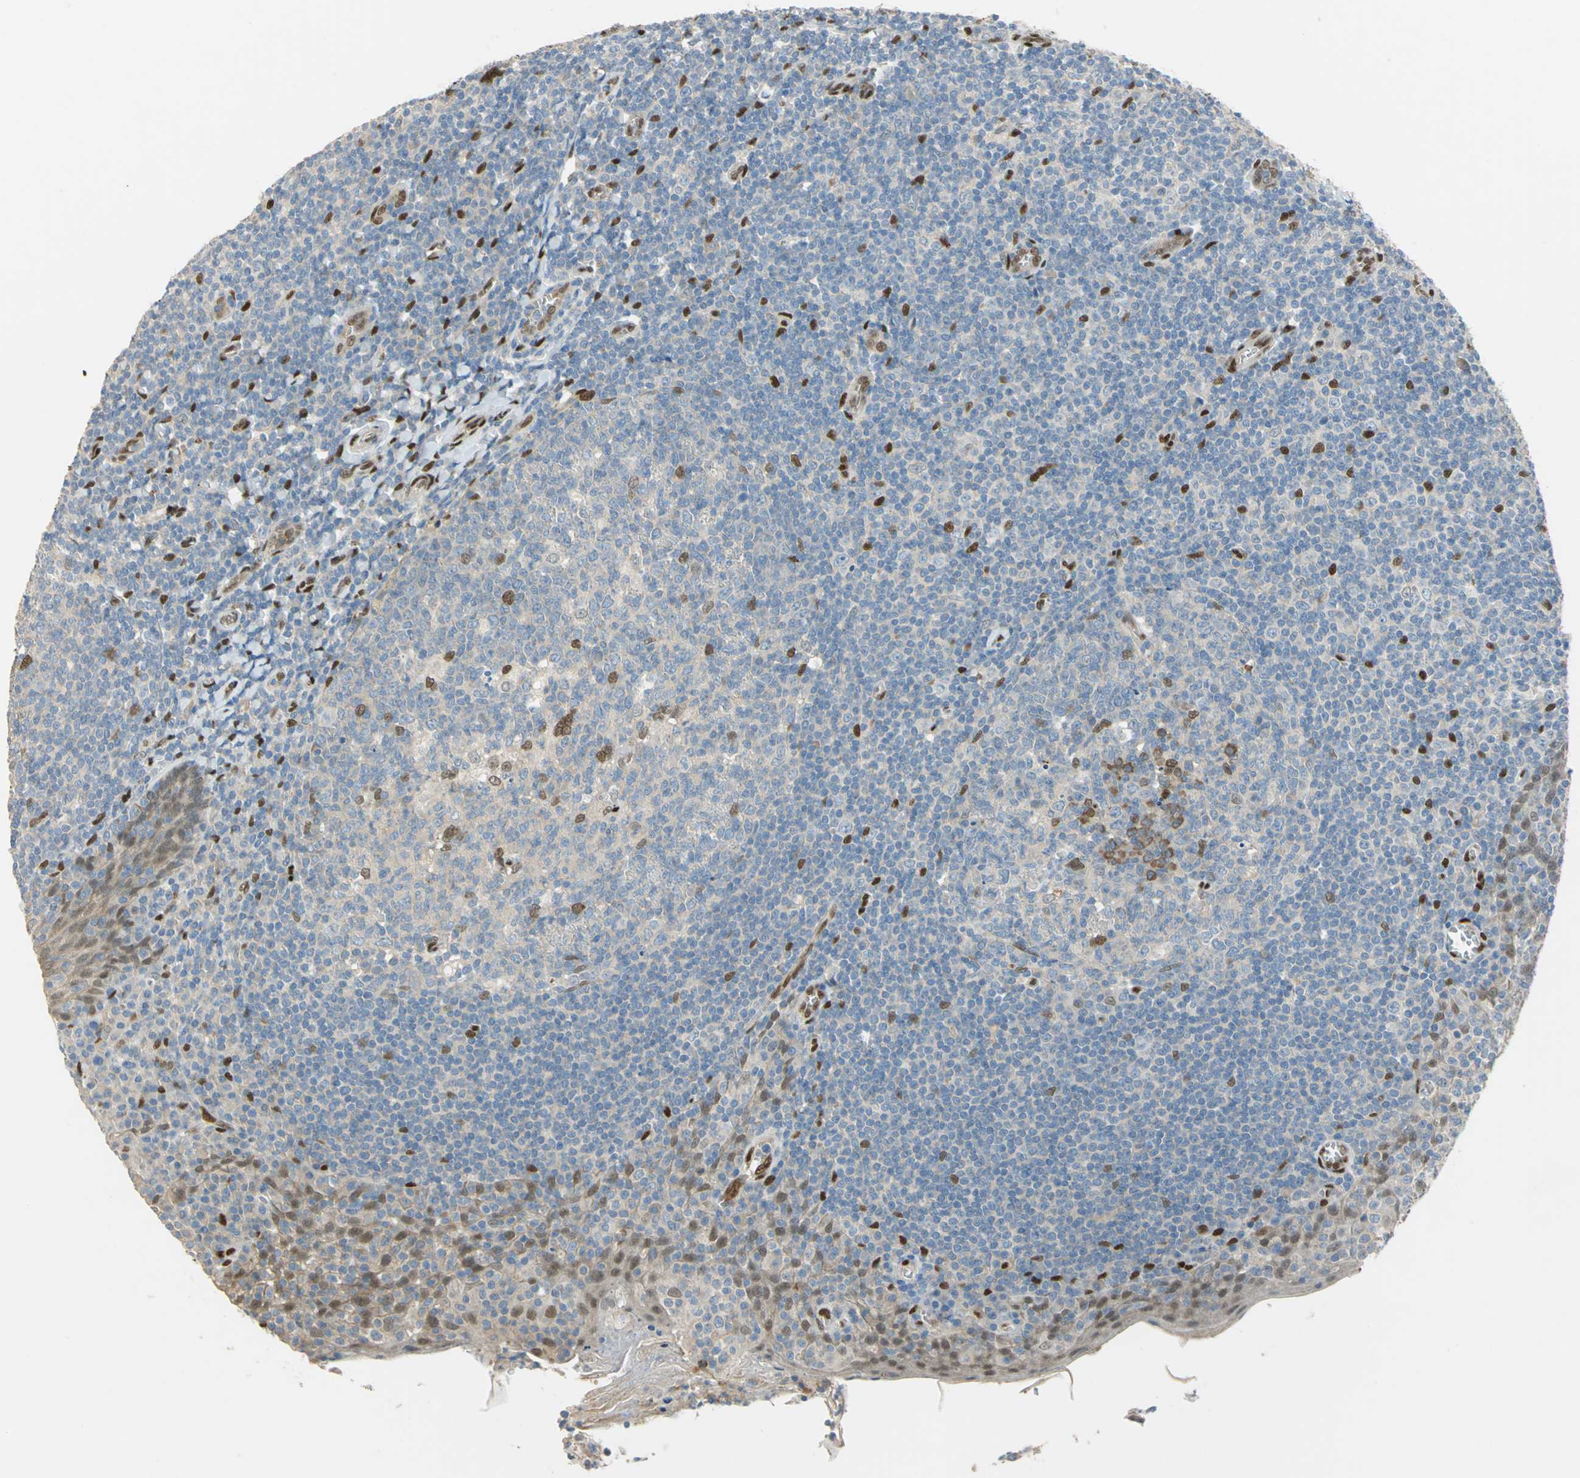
{"staining": {"intensity": "strong", "quantity": "<25%", "location": "nuclear"}, "tissue": "tonsil", "cell_type": "Germinal center cells", "image_type": "normal", "snomed": [{"axis": "morphology", "description": "Normal tissue, NOS"}, {"axis": "topography", "description": "Tonsil"}], "caption": "Immunohistochemistry (IHC) histopathology image of unremarkable tonsil stained for a protein (brown), which shows medium levels of strong nuclear expression in about <25% of germinal center cells.", "gene": "RBFOX2", "patient": {"sex": "male", "age": 31}}